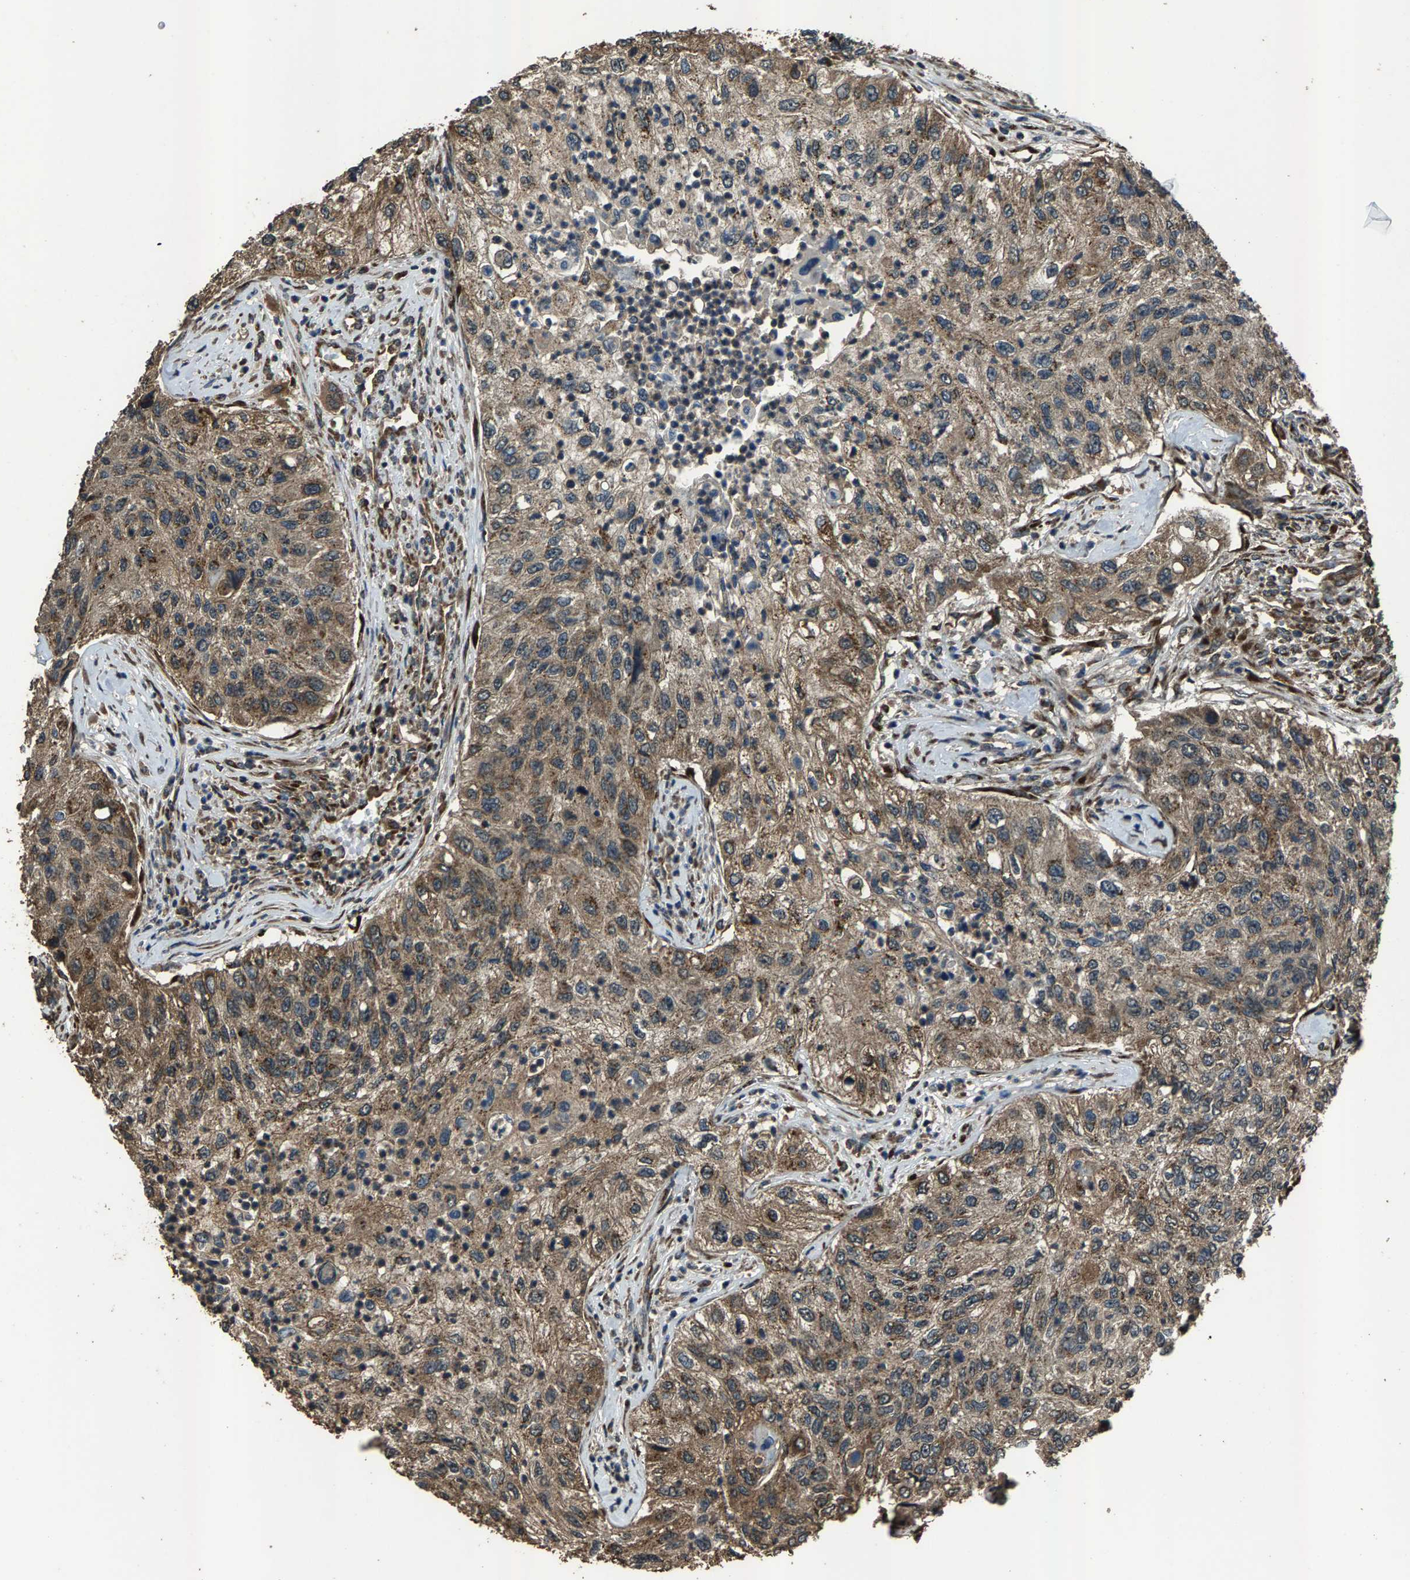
{"staining": {"intensity": "moderate", "quantity": ">75%", "location": "cytoplasmic/membranous"}, "tissue": "urothelial cancer", "cell_type": "Tumor cells", "image_type": "cancer", "snomed": [{"axis": "morphology", "description": "Urothelial carcinoma, High grade"}, {"axis": "topography", "description": "Urinary bladder"}], "caption": "Tumor cells demonstrate moderate cytoplasmic/membranous positivity in about >75% of cells in urothelial cancer.", "gene": "SLC38A10", "patient": {"sex": "female", "age": 60}}